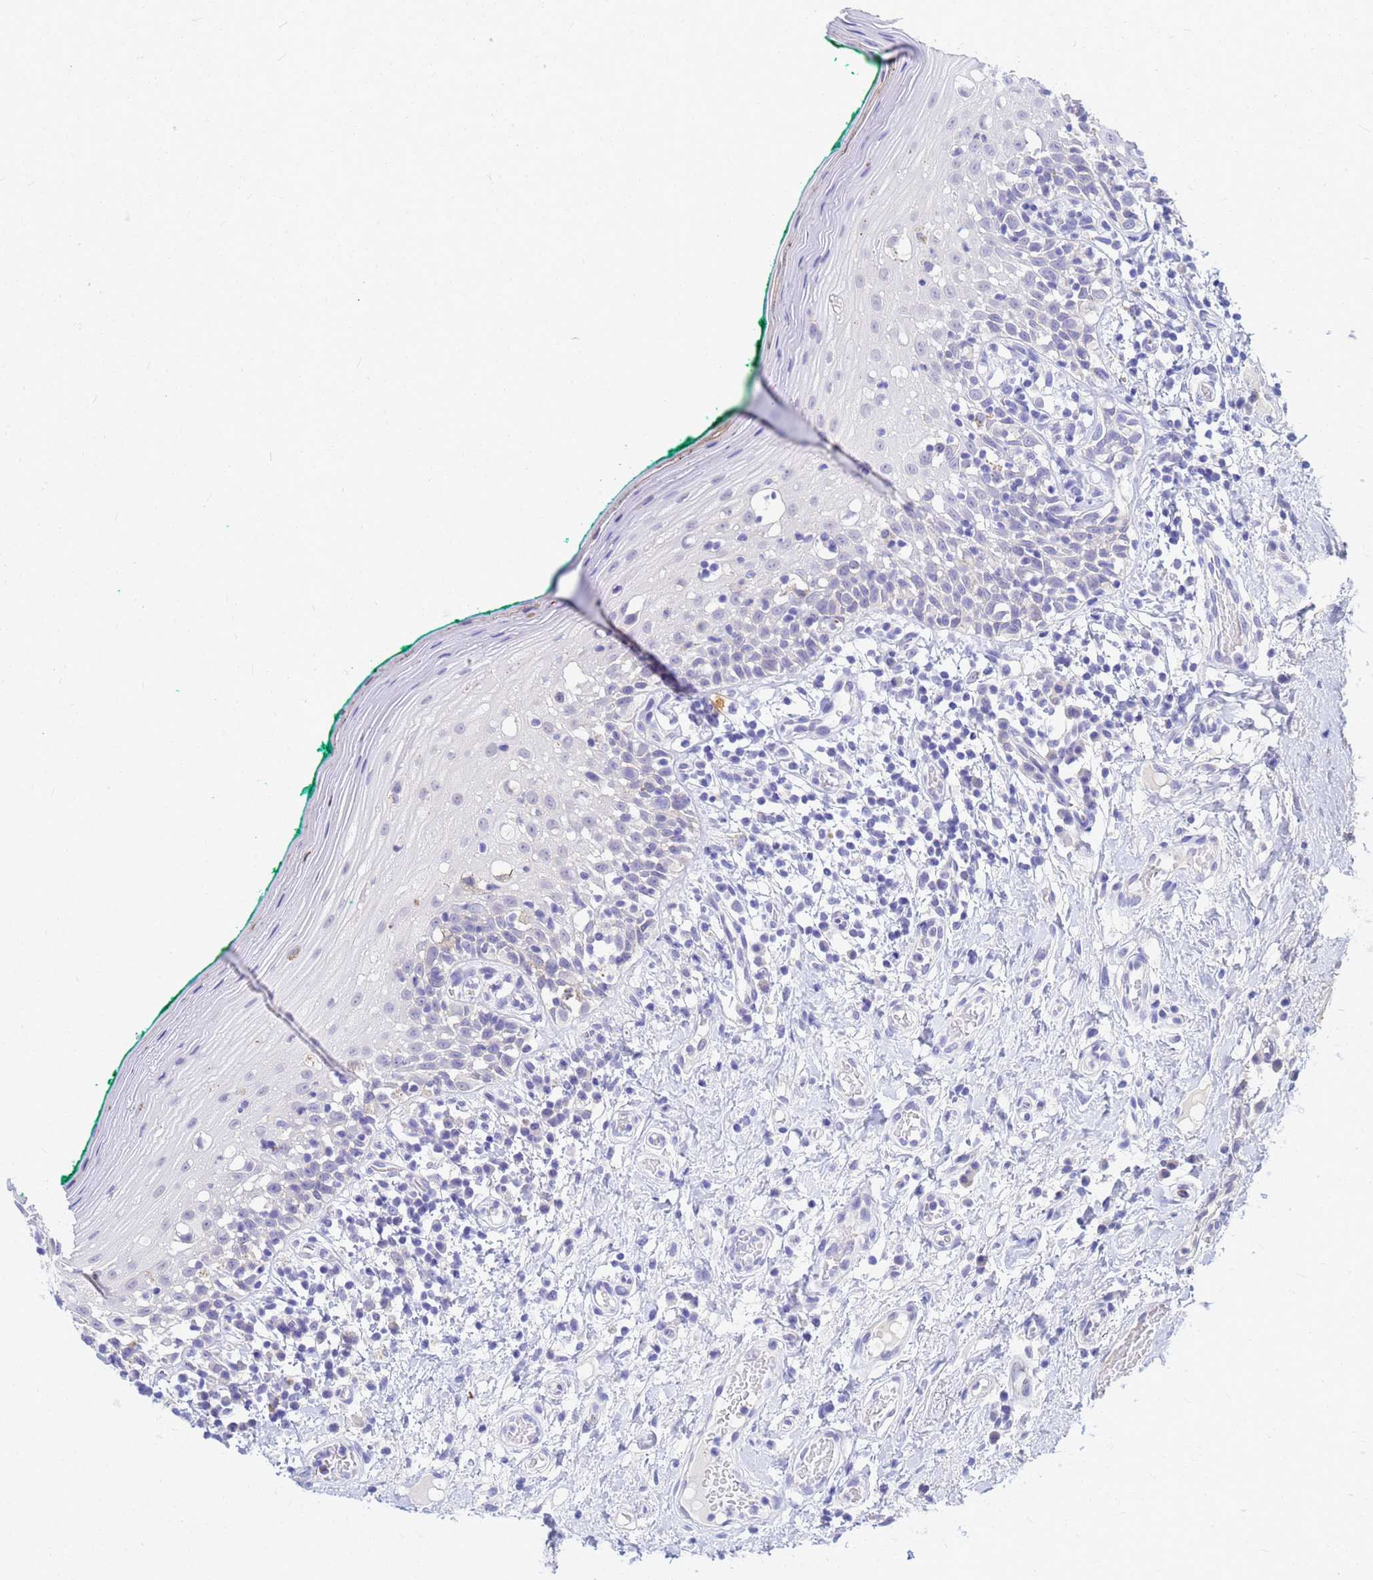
{"staining": {"intensity": "weak", "quantity": "<25%", "location": "cytoplasmic/membranous,nuclear"}, "tissue": "oral mucosa", "cell_type": "Squamous epithelial cells", "image_type": "normal", "snomed": [{"axis": "morphology", "description": "Normal tissue, NOS"}, {"axis": "topography", "description": "Oral tissue"}], "caption": "Immunohistochemistry micrograph of normal human oral mucosa stained for a protein (brown), which demonstrates no positivity in squamous epithelial cells.", "gene": "DUS4L", "patient": {"sex": "female", "age": 83}}